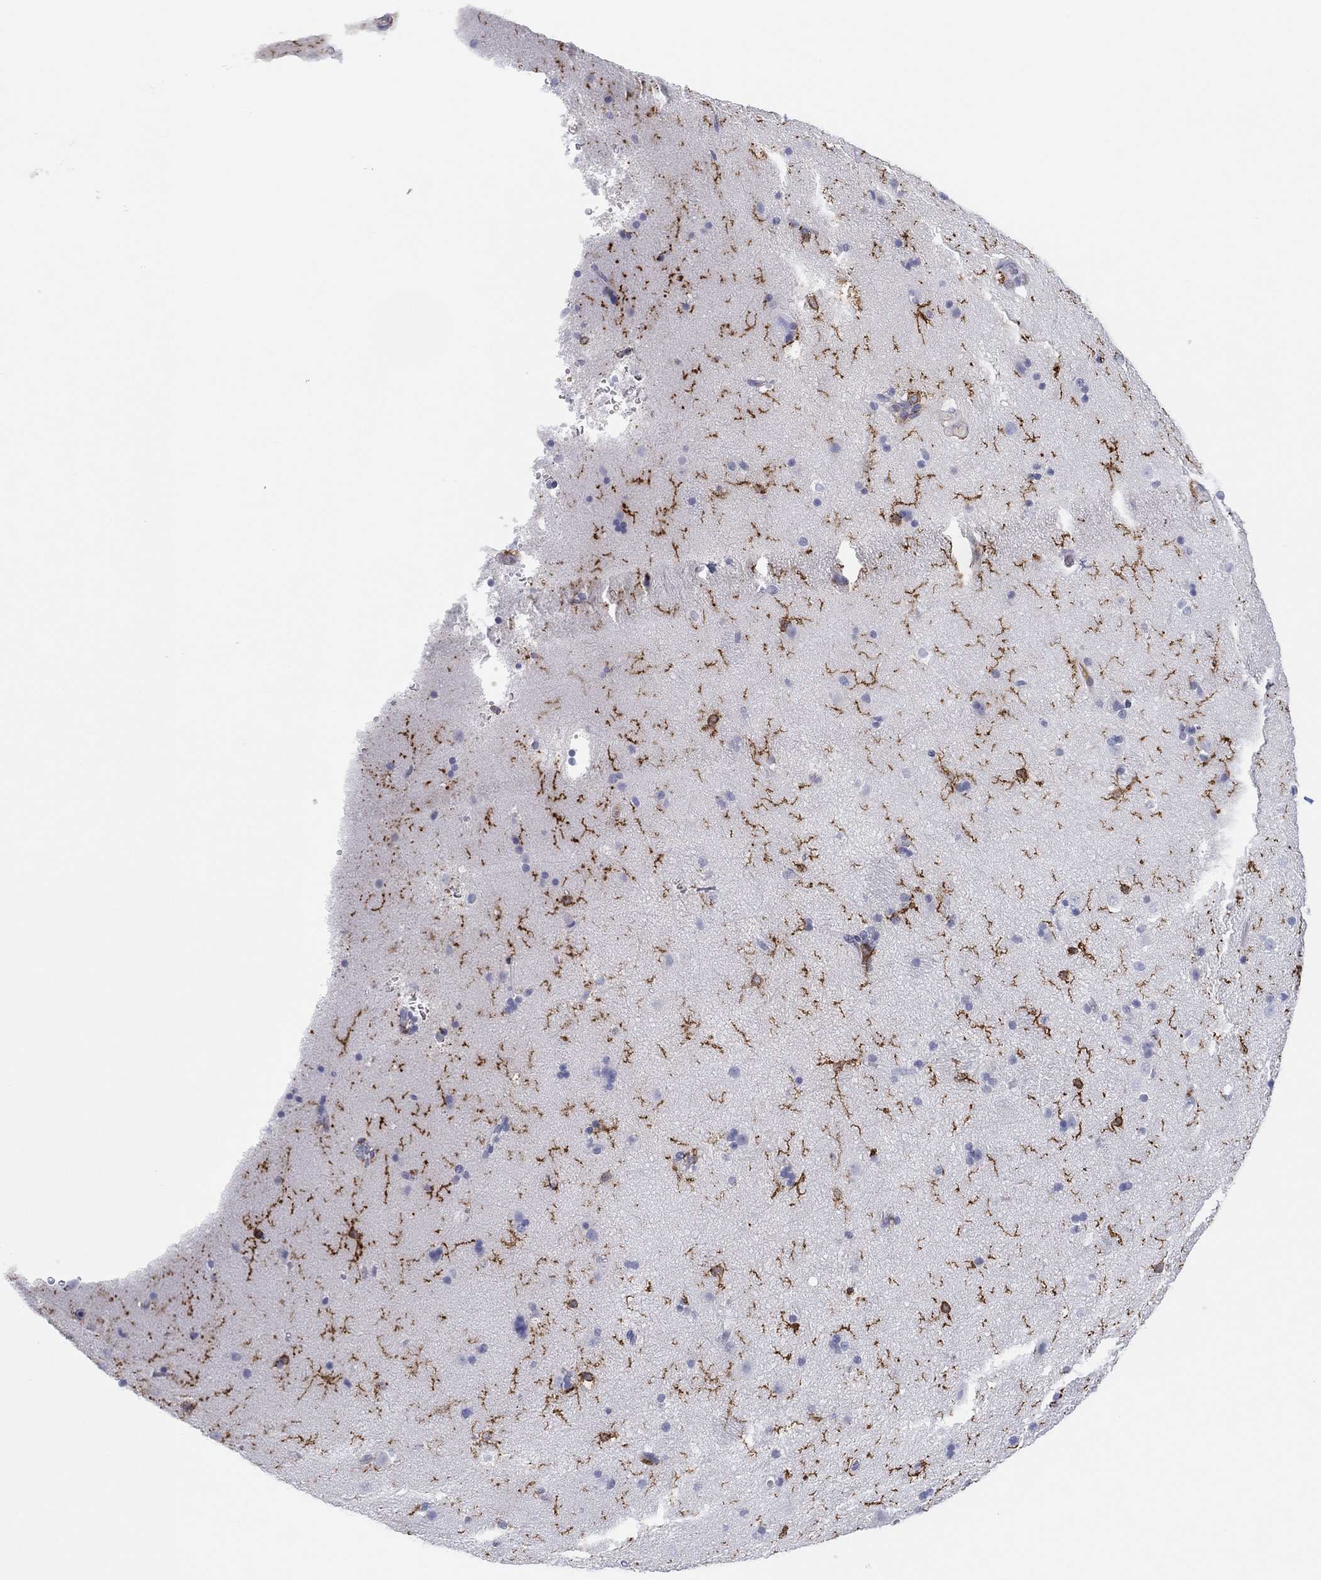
{"staining": {"intensity": "strong", "quantity": "25%-75%", "location": "cytoplasmic/membranous"}, "tissue": "caudate", "cell_type": "Glial cells", "image_type": "normal", "snomed": [{"axis": "morphology", "description": "Normal tissue, NOS"}, {"axis": "topography", "description": "Lateral ventricle wall"}], "caption": "Benign caudate was stained to show a protein in brown. There is high levels of strong cytoplasmic/membranous positivity in approximately 25%-75% of glial cells. The staining was performed using DAB to visualize the protein expression in brown, while the nuclei were stained in blue with hematoxylin (Magnification: 20x).", "gene": "SELPLG", "patient": {"sex": "male", "age": 51}}